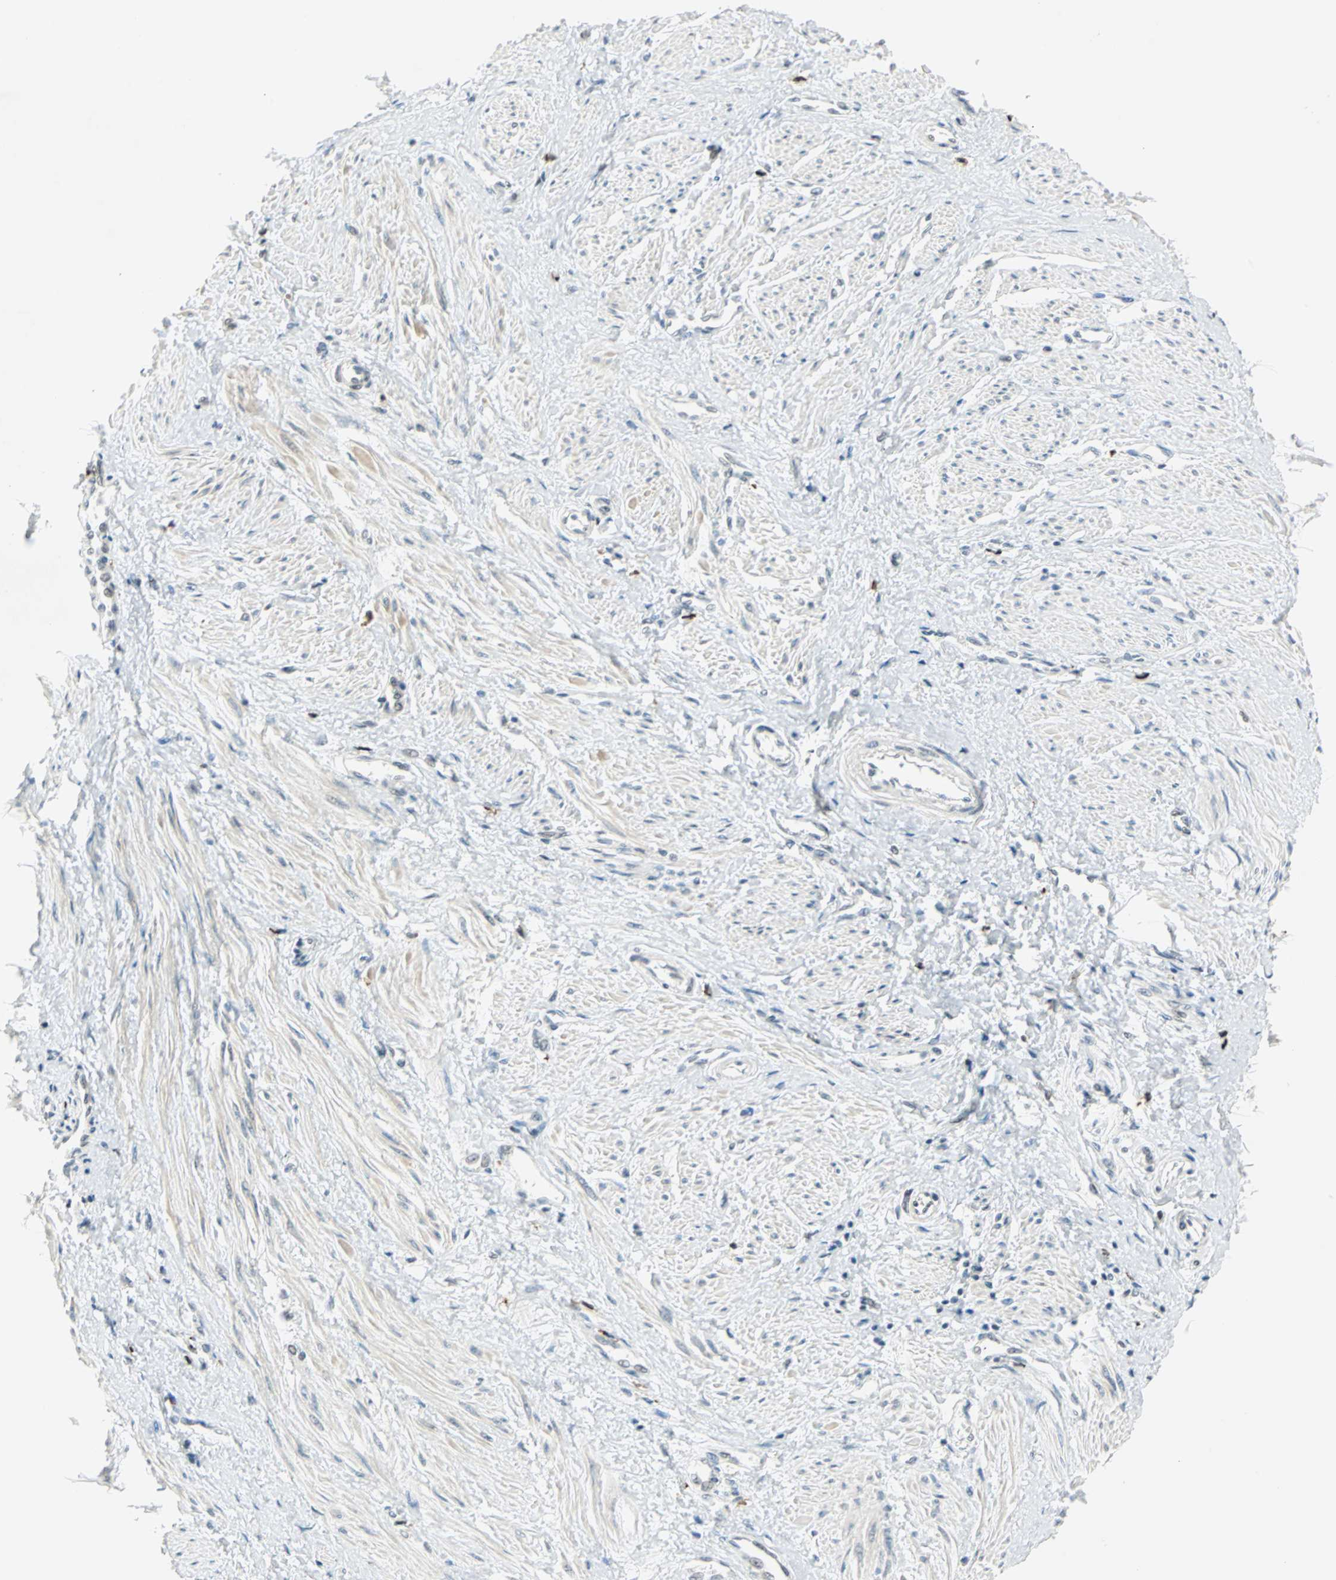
{"staining": {"intensity": "weak", "quantity": "<25%", "location": "nuclear"}, "tissue": "smooth muscle", "cell_type": "Smooth muscle cells", "image_type": "normal", "snomed": [{"axis": "morphology", "description": "Normal tissue, NOS"}, {"axis": "topography", "description": "Smooth muscle"}, {"axis": "topography", "description": "Uterus"}], "caption": "The immunohistochemistry image has no significant positivity in smooth muscle cells of smooth muscle.", "gene": "MTMR10", "patient": {"sex": "female", "age": 39}}